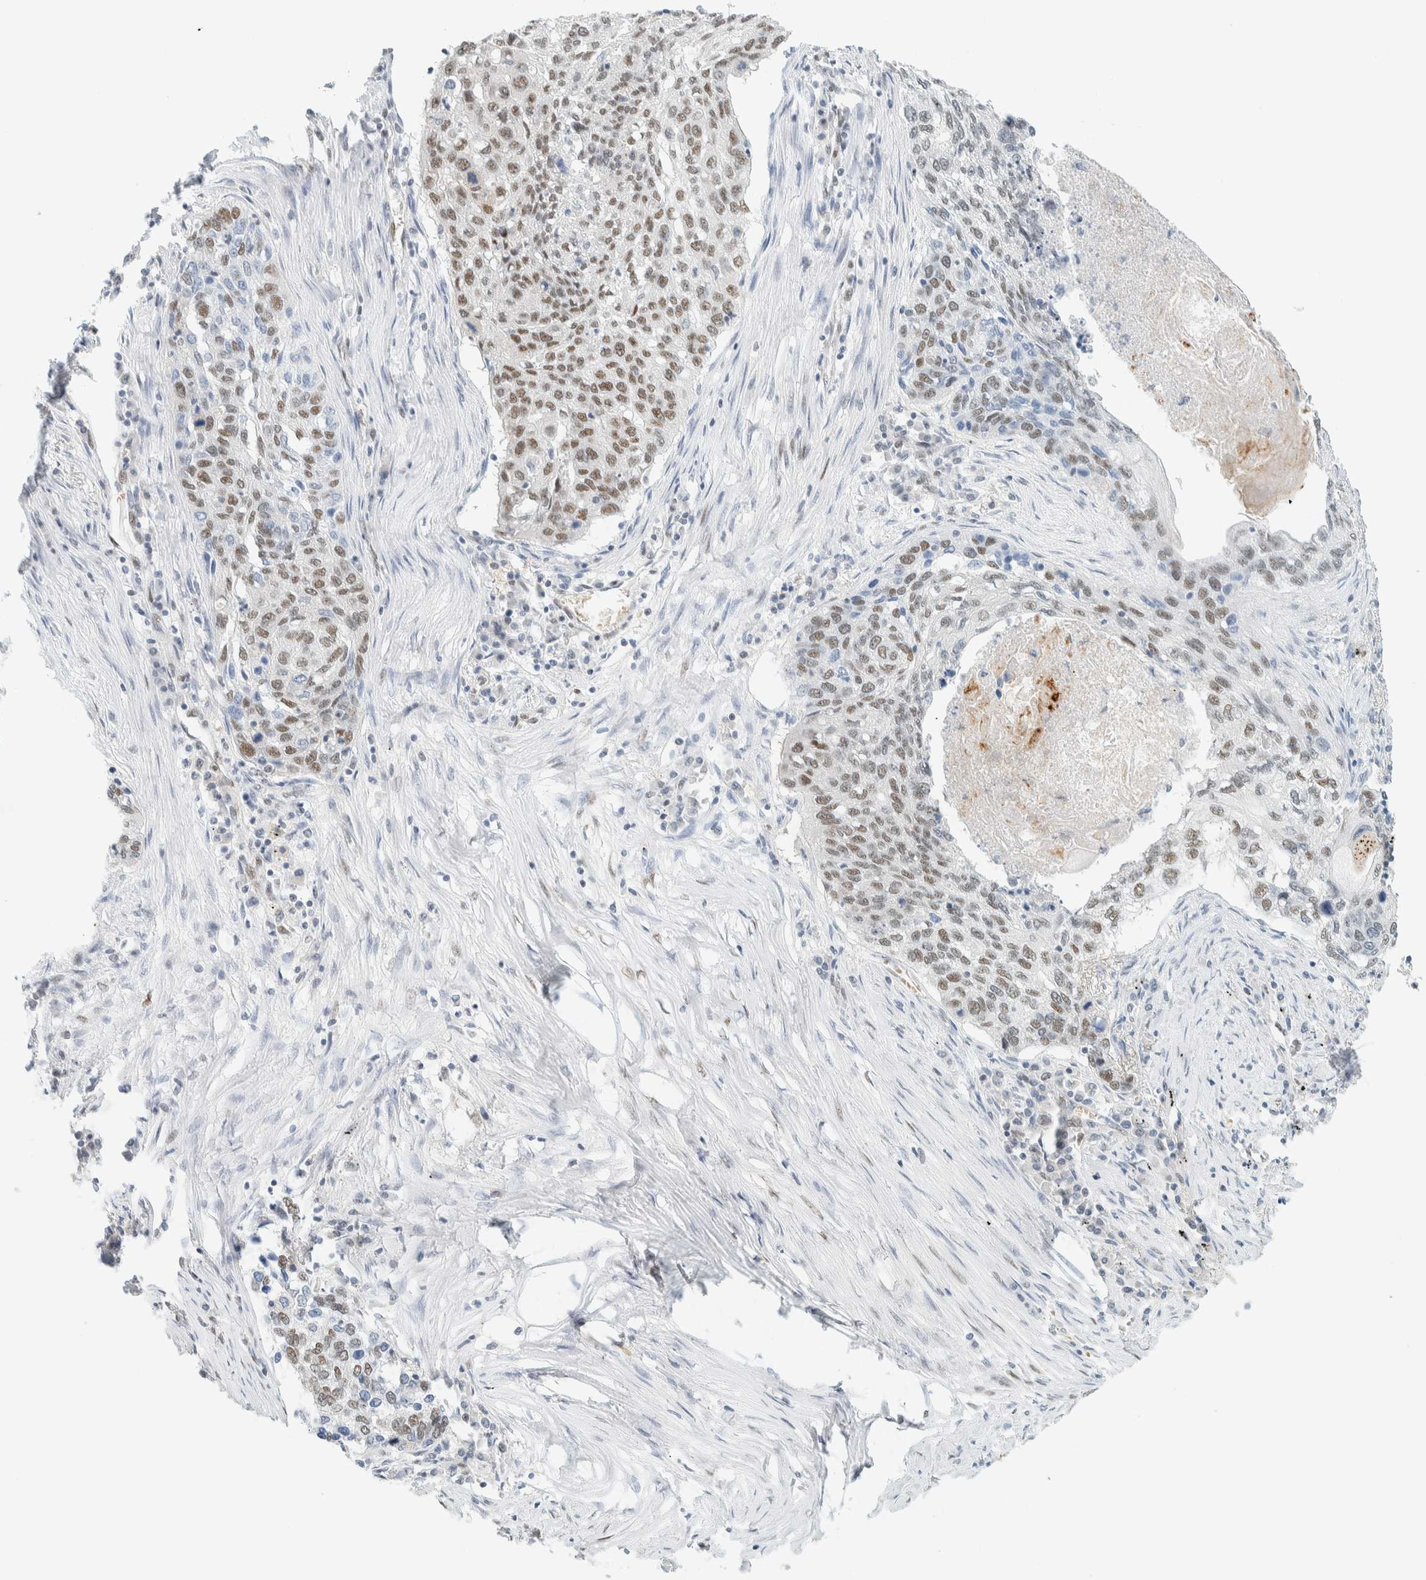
{"staining": {"intensity": "moderate", "quantity": "25%-75%", "location": "nuclear"}, "tissue": "lung cancer", "cell_type": "Tumor cells", "image_type": "cancer", "snomed": [{"axis": "morphology", "description": "Squamous cell carcinoma, NOS"}, {"axis": "topography", "description": "Lung"}], "caption": "The image demonstrates a brown stain indicating the presence of a protein in the nuclear of tumor cells in squamous cell carcinoma (lung). Using DAB (brown) and hematoxylin (blue) stains, captured at high magnification using brightfield microscopy.", "gene": "ZNF683", "patient": {"sex": "female", "age": 63}}